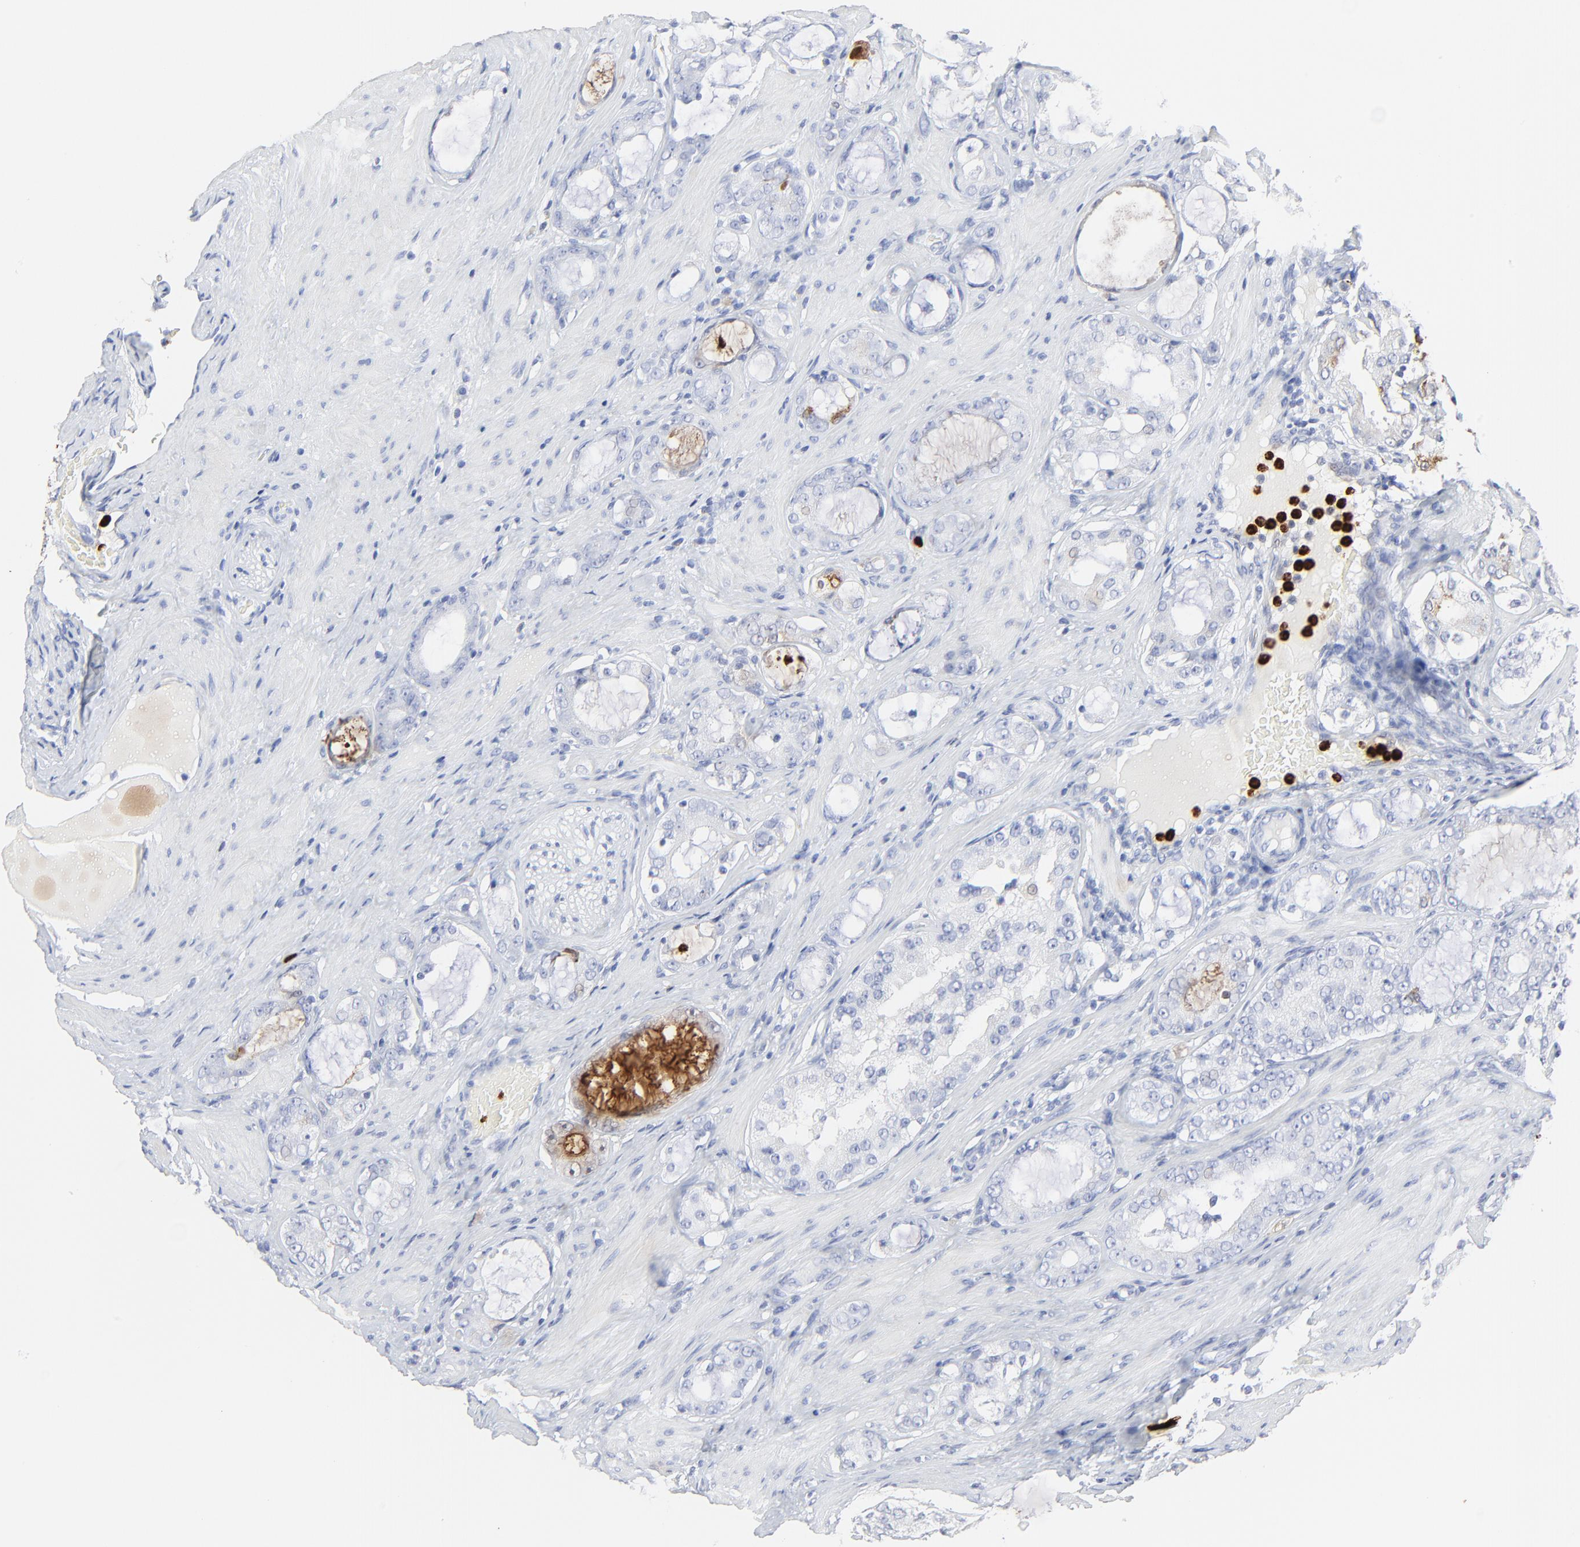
{"staining": {"intensity": "negative", "quantity": "none", "location": "none"}, "tissue": "prostate cancer", "cell_type": "Tumor cells", "image_type": "cancer", "snomed": [{"axis": "morphology", "description": "Adenocarcinoma, Medium grade"}, {"axis": "topography", "description": "Prostate"}], "caption": "Prostate cancer (medium-grade adenocarcinoma) was stained to show a protein in brown. There is no significant positivity in tumor cells.", "gene": "LCN2", "patient": {"sex": "male", "age": 73}}